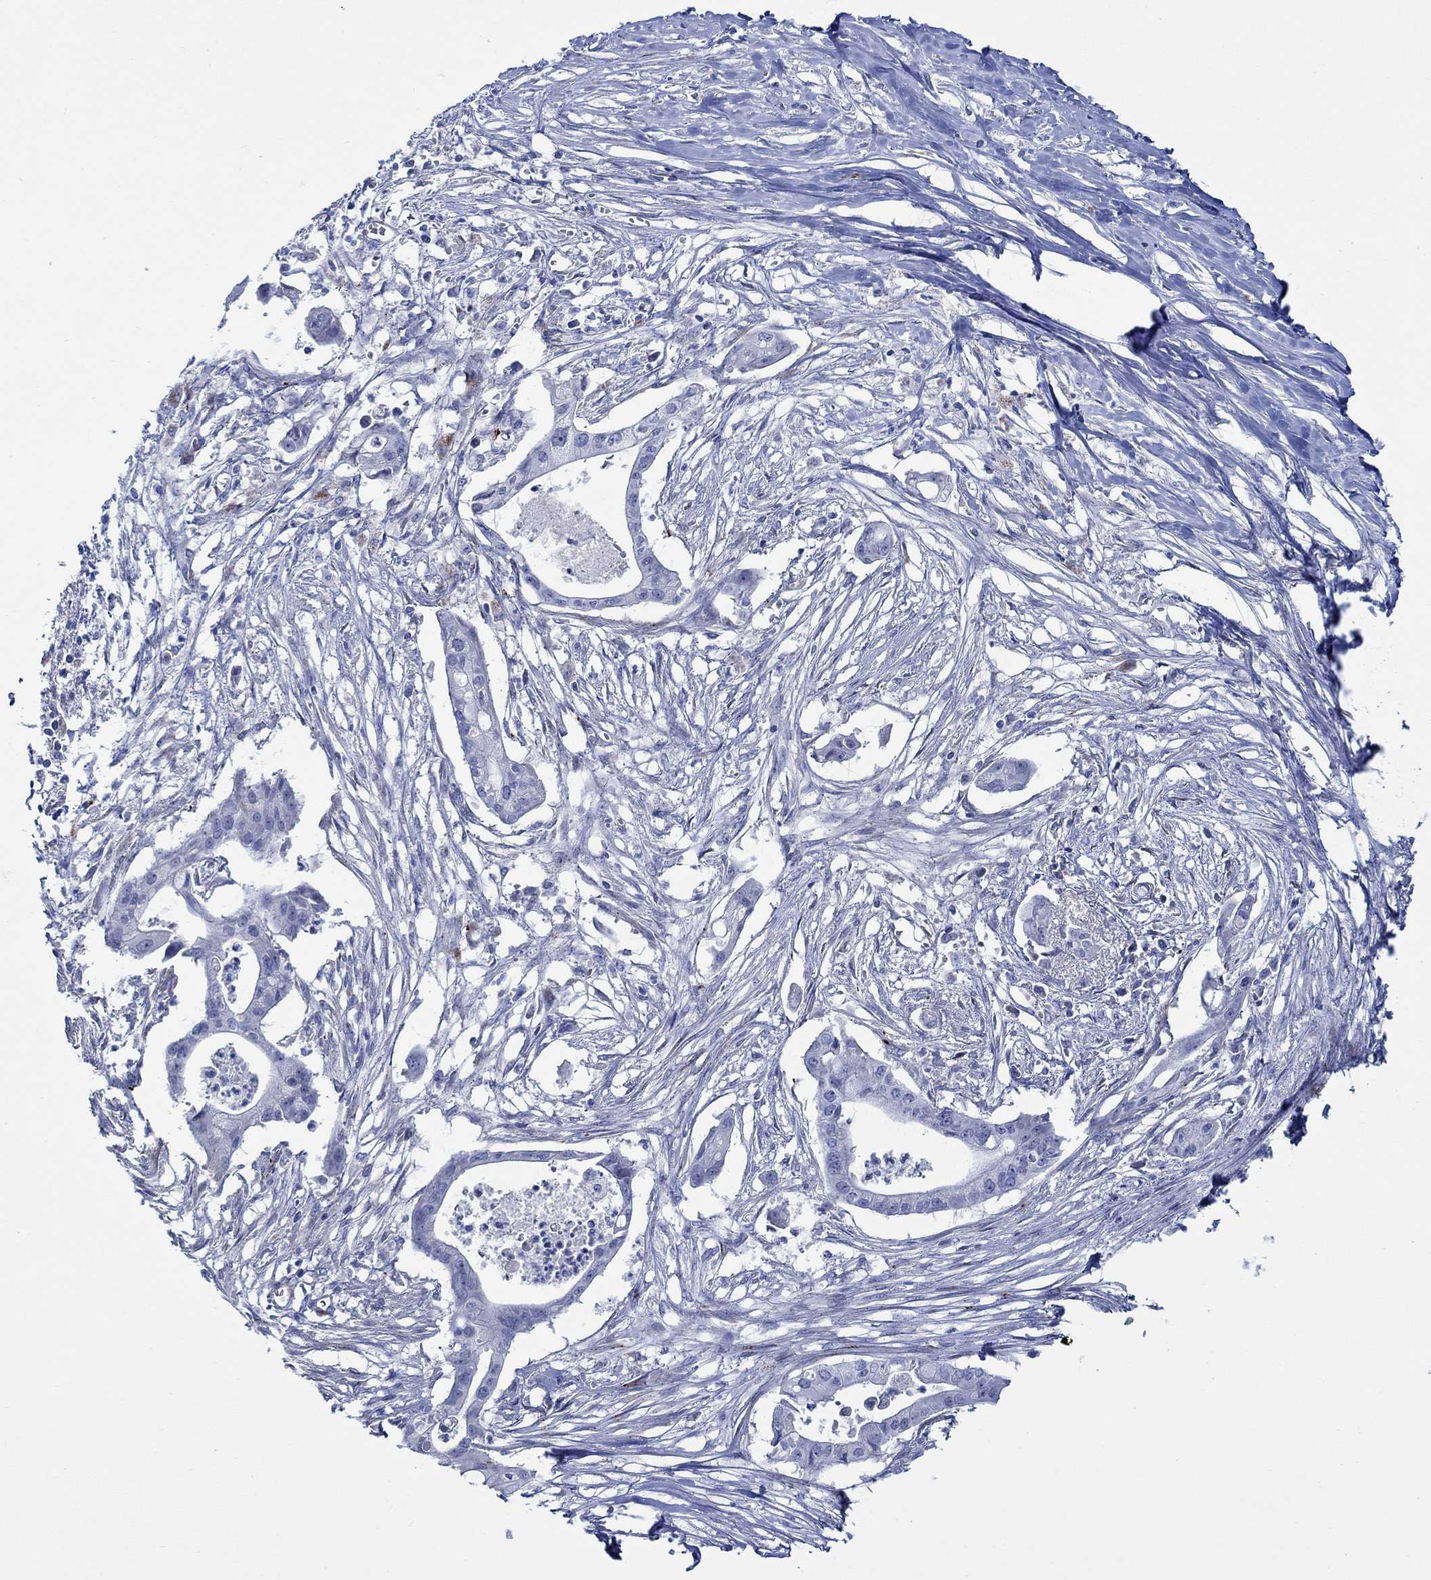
{"staining": {"intensity": "negative", "quantity": "none", "location": "none"}, "tissue": "pancreatic cancer", "cell_type": "Tumor cells", "image_type": "cancer", "snomed": [{"axis": "morphology", "description": "Normal tissue, NOS"}, {"axis": "morphology", "description": "Adenocarcinoma, NOS"}, {"axis": "topography", "description": "Pancreas"}], "caption": "Photomicrograph shows no significant protein expression in tumor cells of adenocarcinoma (pancreatic).", "gene": "KSR2", "patient": {"sex": "female", "age": 58}}